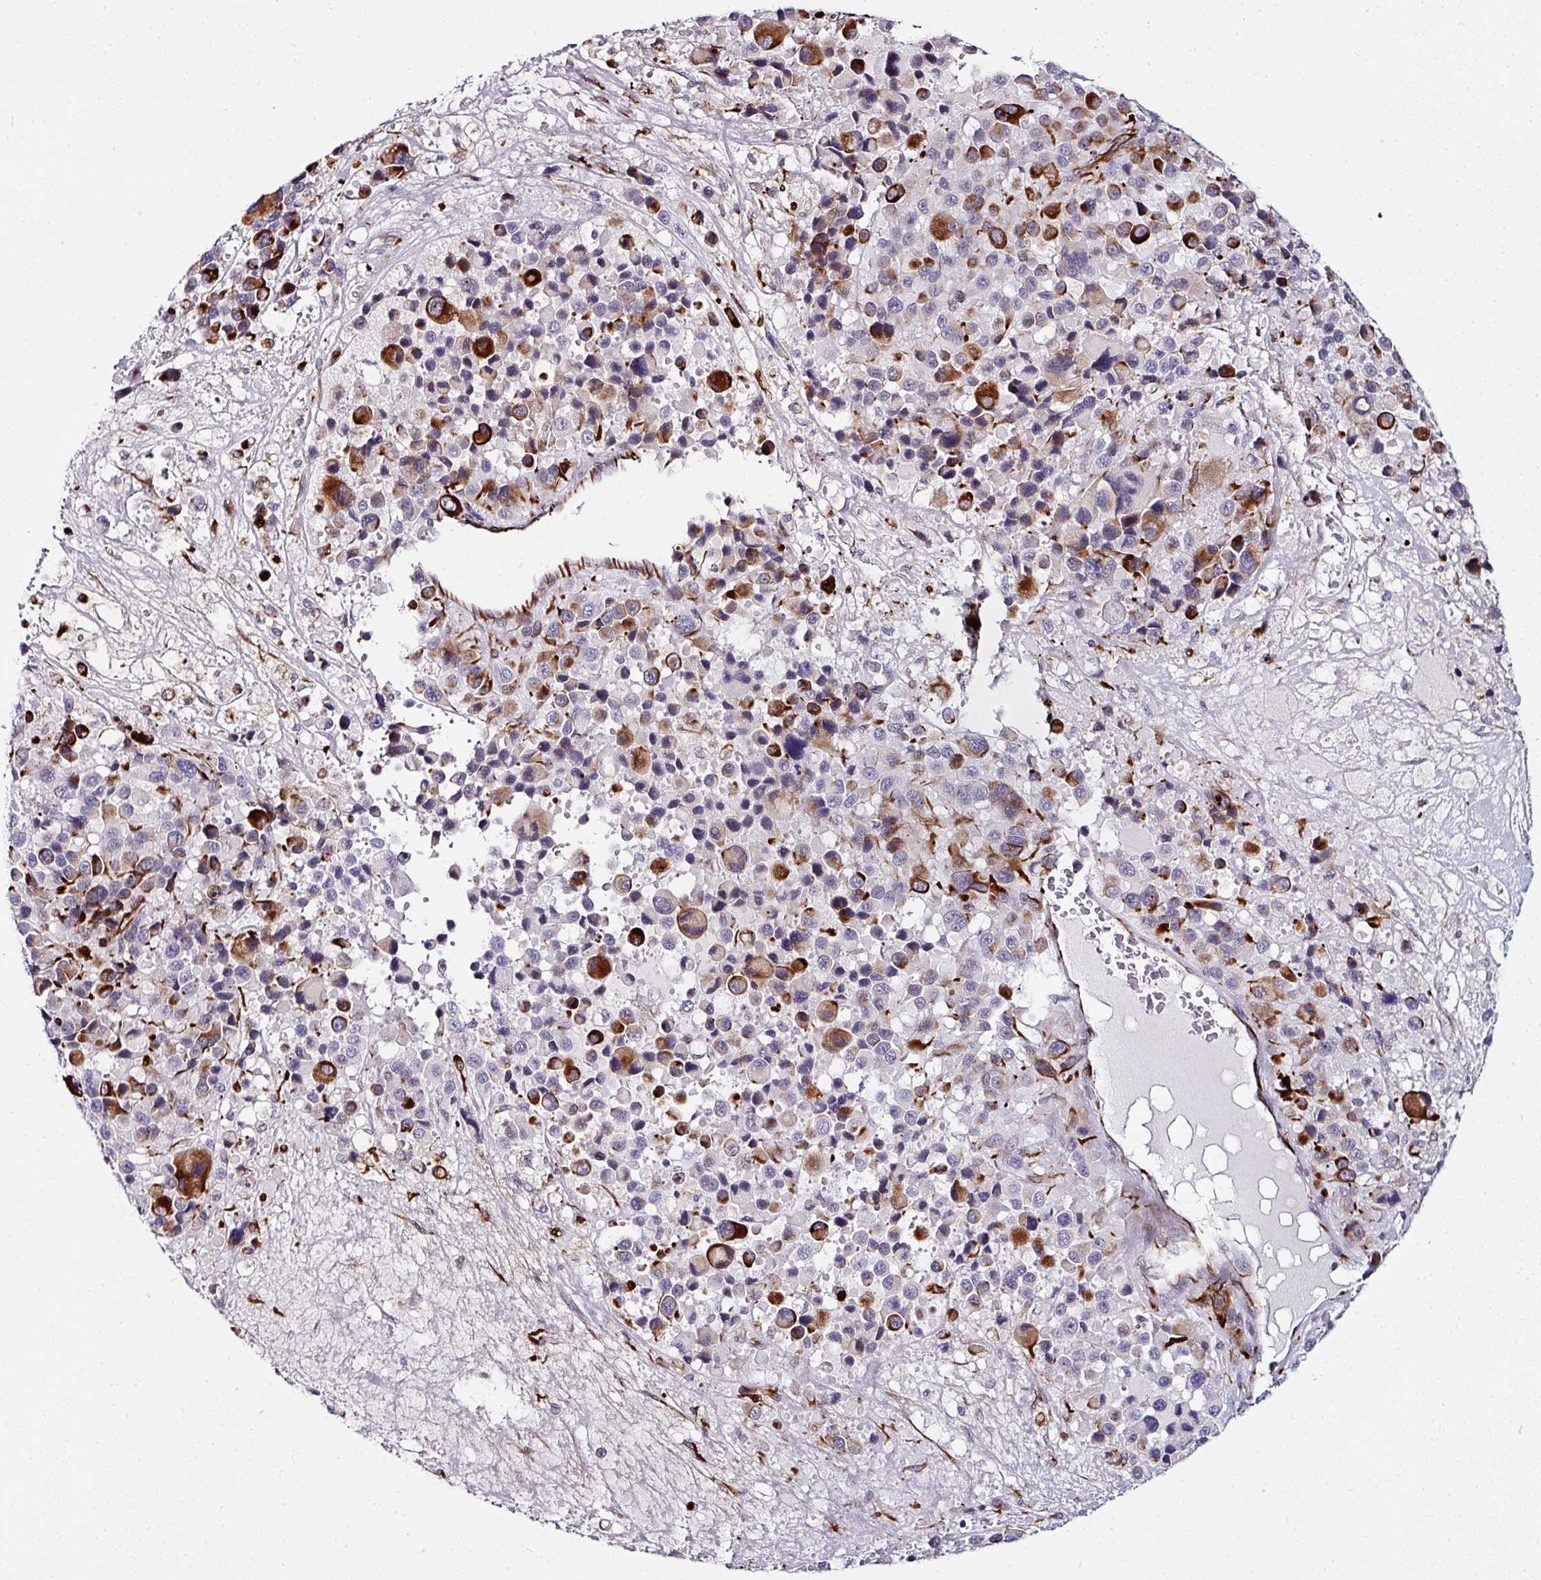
{"staining": {"intensity": "strong", "quantity": "<25%", "location": "cytoplasmic/membranous"}, "tissue": "melanoma", "cell_type": "Tumor cells", "image_type": "cancer", "snomed": [{"axis": "morphology", "description": "Malignant melanoma, Metastatic site"}, {"axis": "topography", "description": "Lymph node"}], "caption": "IHC (DAB) staining of human melanoma demonstrates strong cytoplasmic/membranous protein positivity in about <25% of tumor cells. (DAB (3,3'-diaminobenzidine) = brown stain, brightfield microscopy at high magnification).", "gene": "TMPRSS9", "patient": {"sex": "female", "age": 65}}